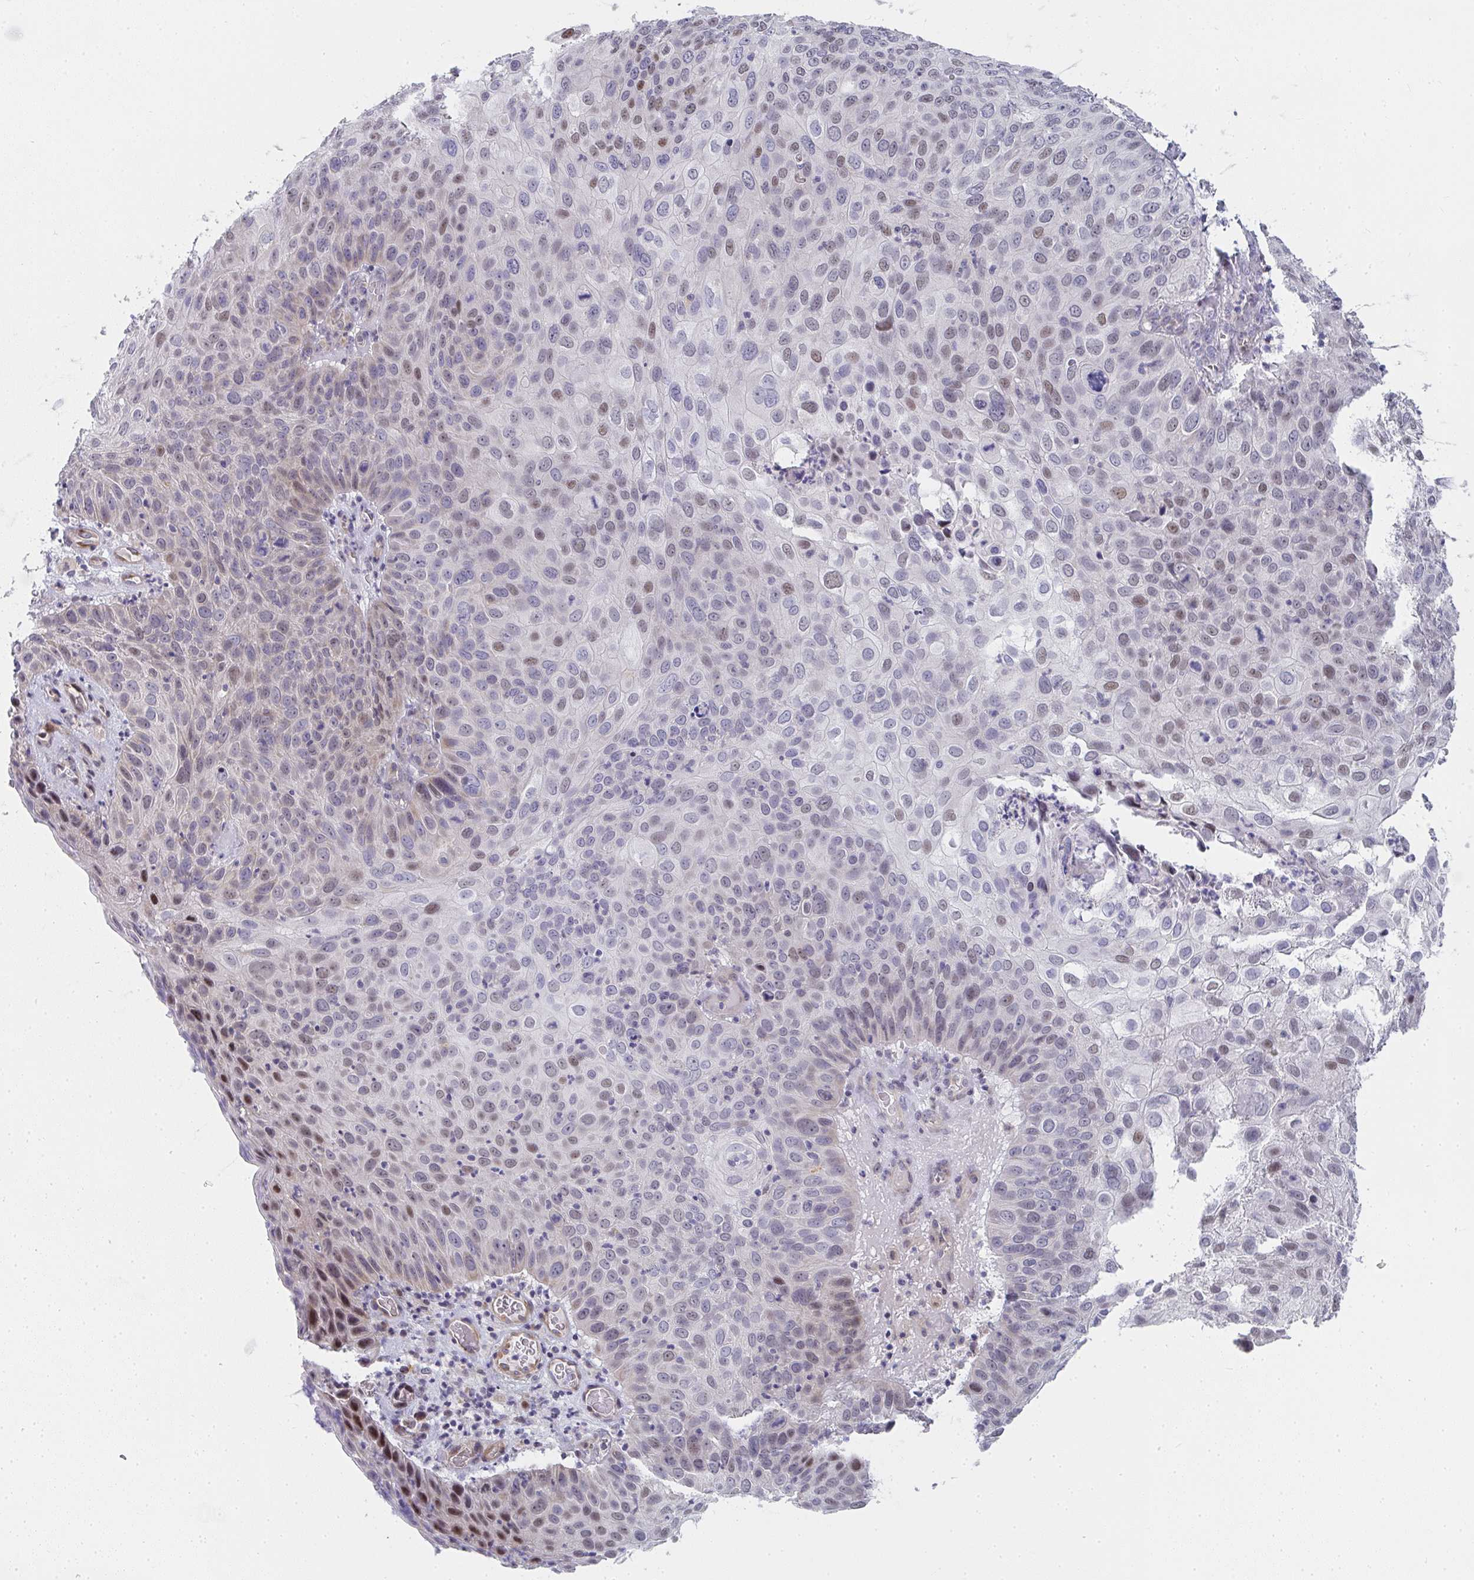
{"staining": {"intensity": "moderate", "quantity": "<25%", "location": "nuclear"}, "tissue": "skin cancer", "cell_type": "Tumor cells", "image_type": "cancer", "snomed": [{"axis": "morphology", "description": "Squamous cell carcinoma, NOS"}, {"axis": "topography", "description": "Skin"}], "caption": "Moderate nuclear staining for a protein is appreciated in approximately <25% of tumor cells of squamous cell carcinoma (skin) using IHC.", "gene": "ZIC3", "patient": {"sex": "male", "age": 87}}